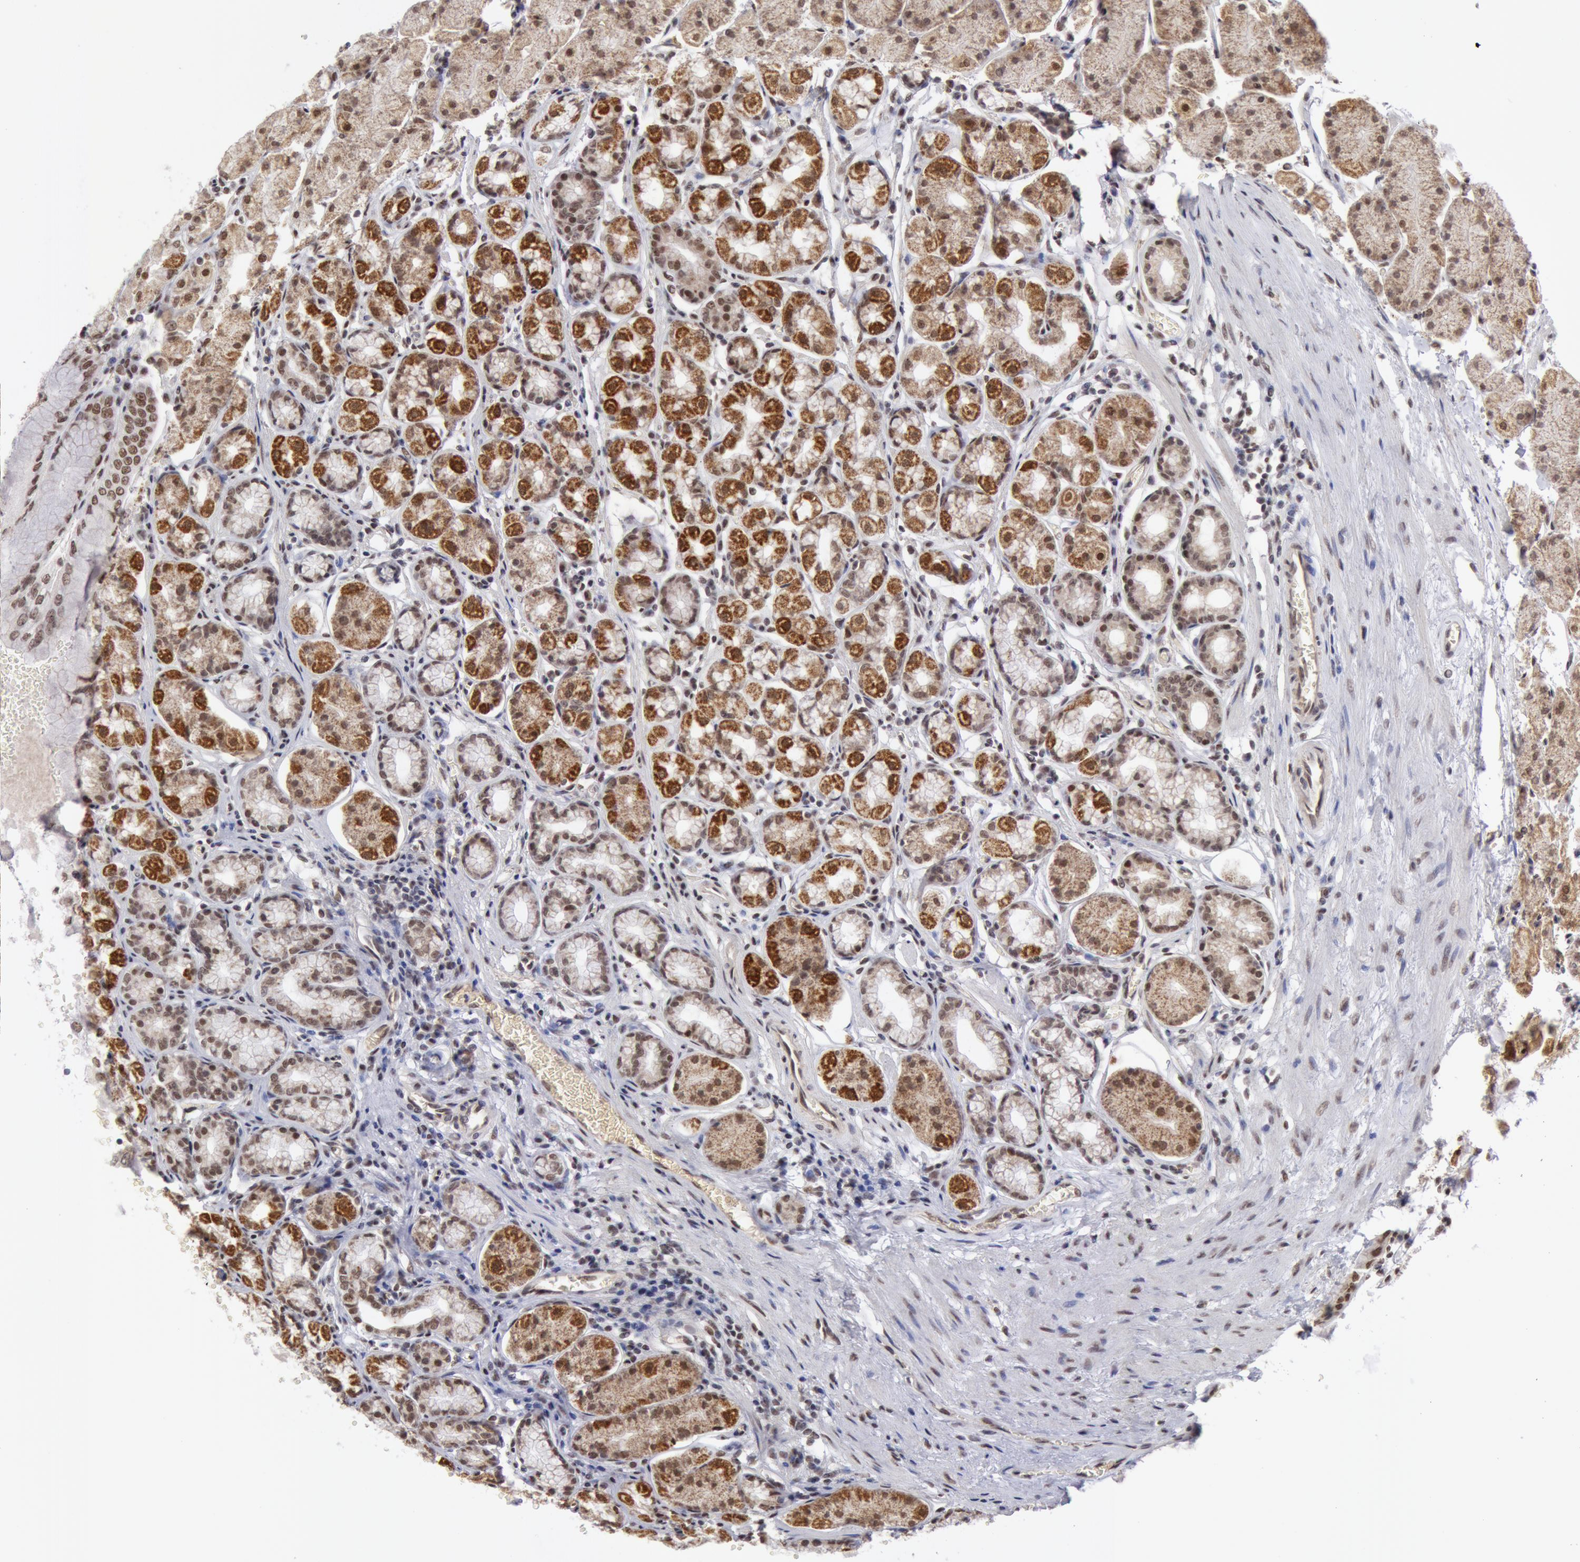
{"staining": {"intensity": "strong", "quantity": ">75%", "location": "cytoplasmic/membranous,nuclear"}, "tissue": "stomach", "cell_type": "Glandular cells", "image_type": "normal", "snomed": [{"axis": "morphology", "description": "Normal tissue, NOS"}, {"axis": "topography", "description": "Stomach"}, {"axis": "topography", "description": "Stomach, lower"}], "caption": "Brown immunohistochemical staining in unremarkable stomach shows strong cytoplasmic/membranous,nuclear staining in about >75% of glandular cells.", "gene": "VRTN", "patient": {"sex": "male", "age": 76}}